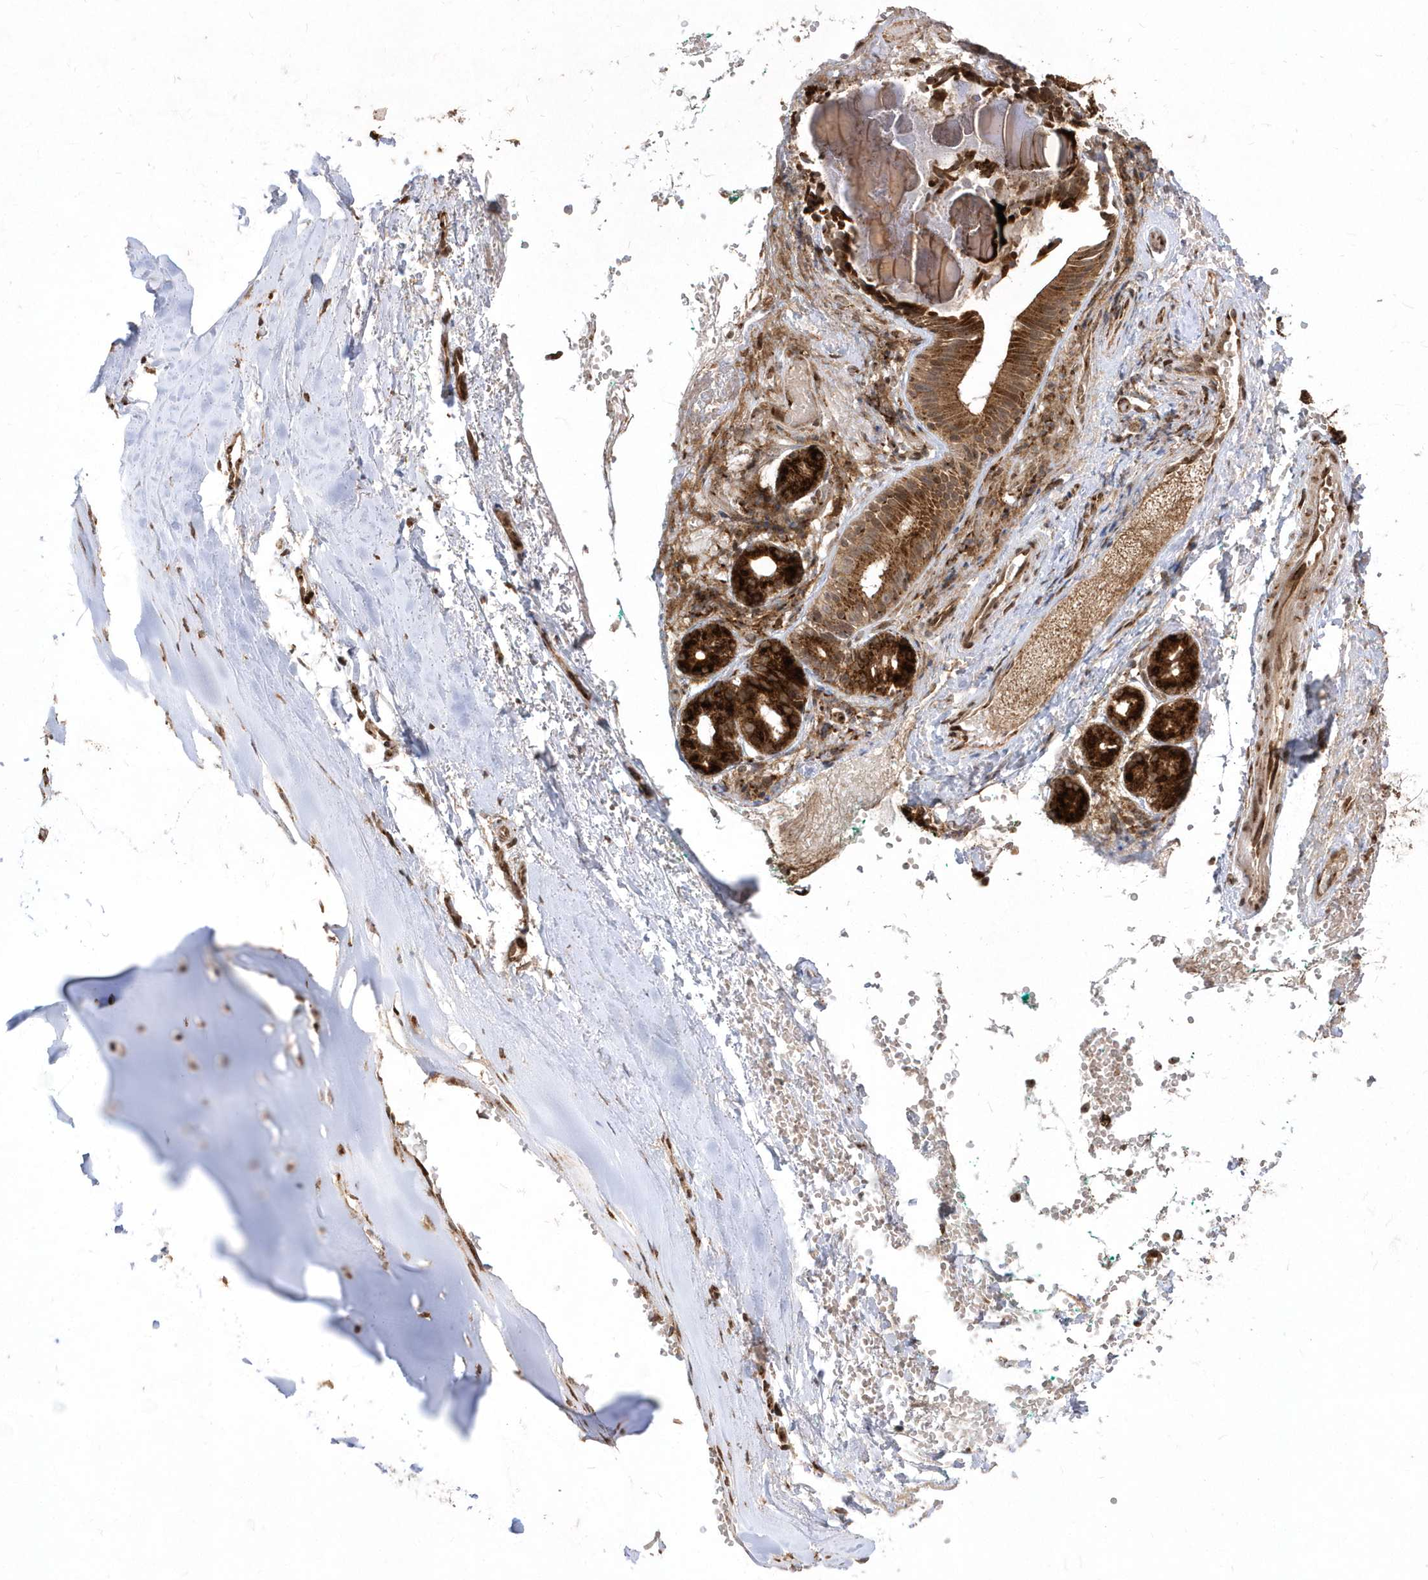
{"staining": {"intensity": "moderate", "quantity": "25%-75%", "location": "cytoplasmic/membranous"}, "tissue": "adipose tissue", "cell_type": "Adipocytes", "image_type": "normal", "snomed": [{"axis": "morphology", "description": "Normal tissue, NOS"}, {"axis": "morphology", "description": "Basal cell carcinoma"}, {"axis": "topography", "description": "Cartilage tissue"}, {"axis": "topography", "description": "Nasopharynx"}, {"axis": "topography", "description": "Oral tissue"}], "caption": "IHC staining of normal adipose tissue, which exhibits medium levels of moderate cytoplasmic/membranous expression in about 25%-75% of adipocytes indicating moderate cytoplasmic/membranous protein expression. The staining was performed using DAB (3,3'-diaminobenzidine) (brown) for protein detection and nuclei were counterstained in hematoxylin (blue).", "gene": "EPC2", "patient": {"sex": "female", "age": 77}}